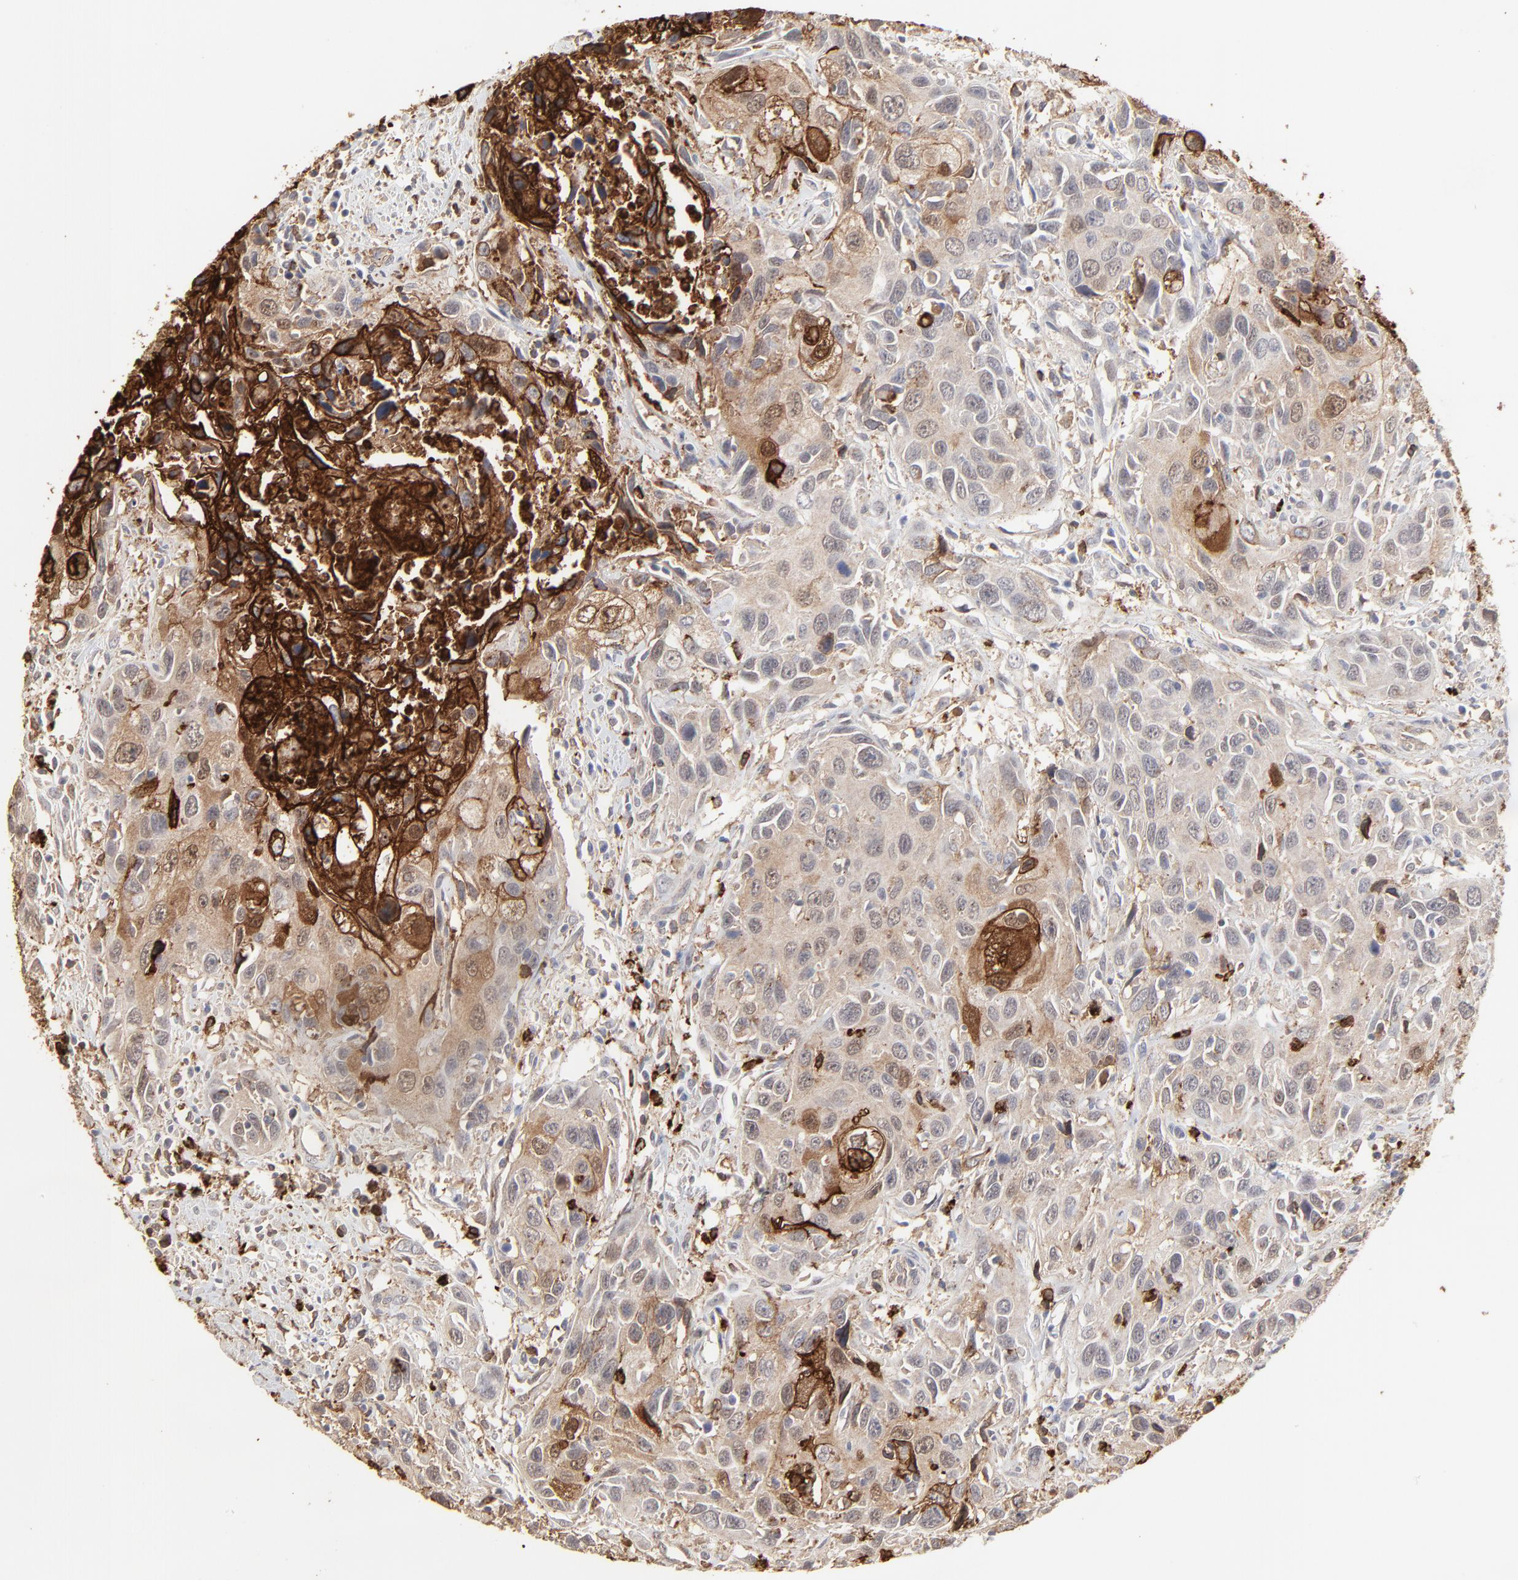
{"staining": {"intensity": "strong", "quantity": "25%-75%", "location": "cytoplasmic/membranous"}, "tissue": "urothelial cancer", "cell_type": "Tumor cells", "image_type": "cancer", "snomed": [{"axis": "morphology", "description": "Urothelial carcinoma, High grade"}, {"axis": "topography", "description": "Urinary bladder"}], "caption": "Strong cytoplasmic/membranous expression for a protein is appreciated in about 25%-75% of tumor cells of urothelial carcinoma (high-grade) using immunohistochemistry.", "gene": "SLC6A14", "patient": {"sex": "male", "age": 71}}